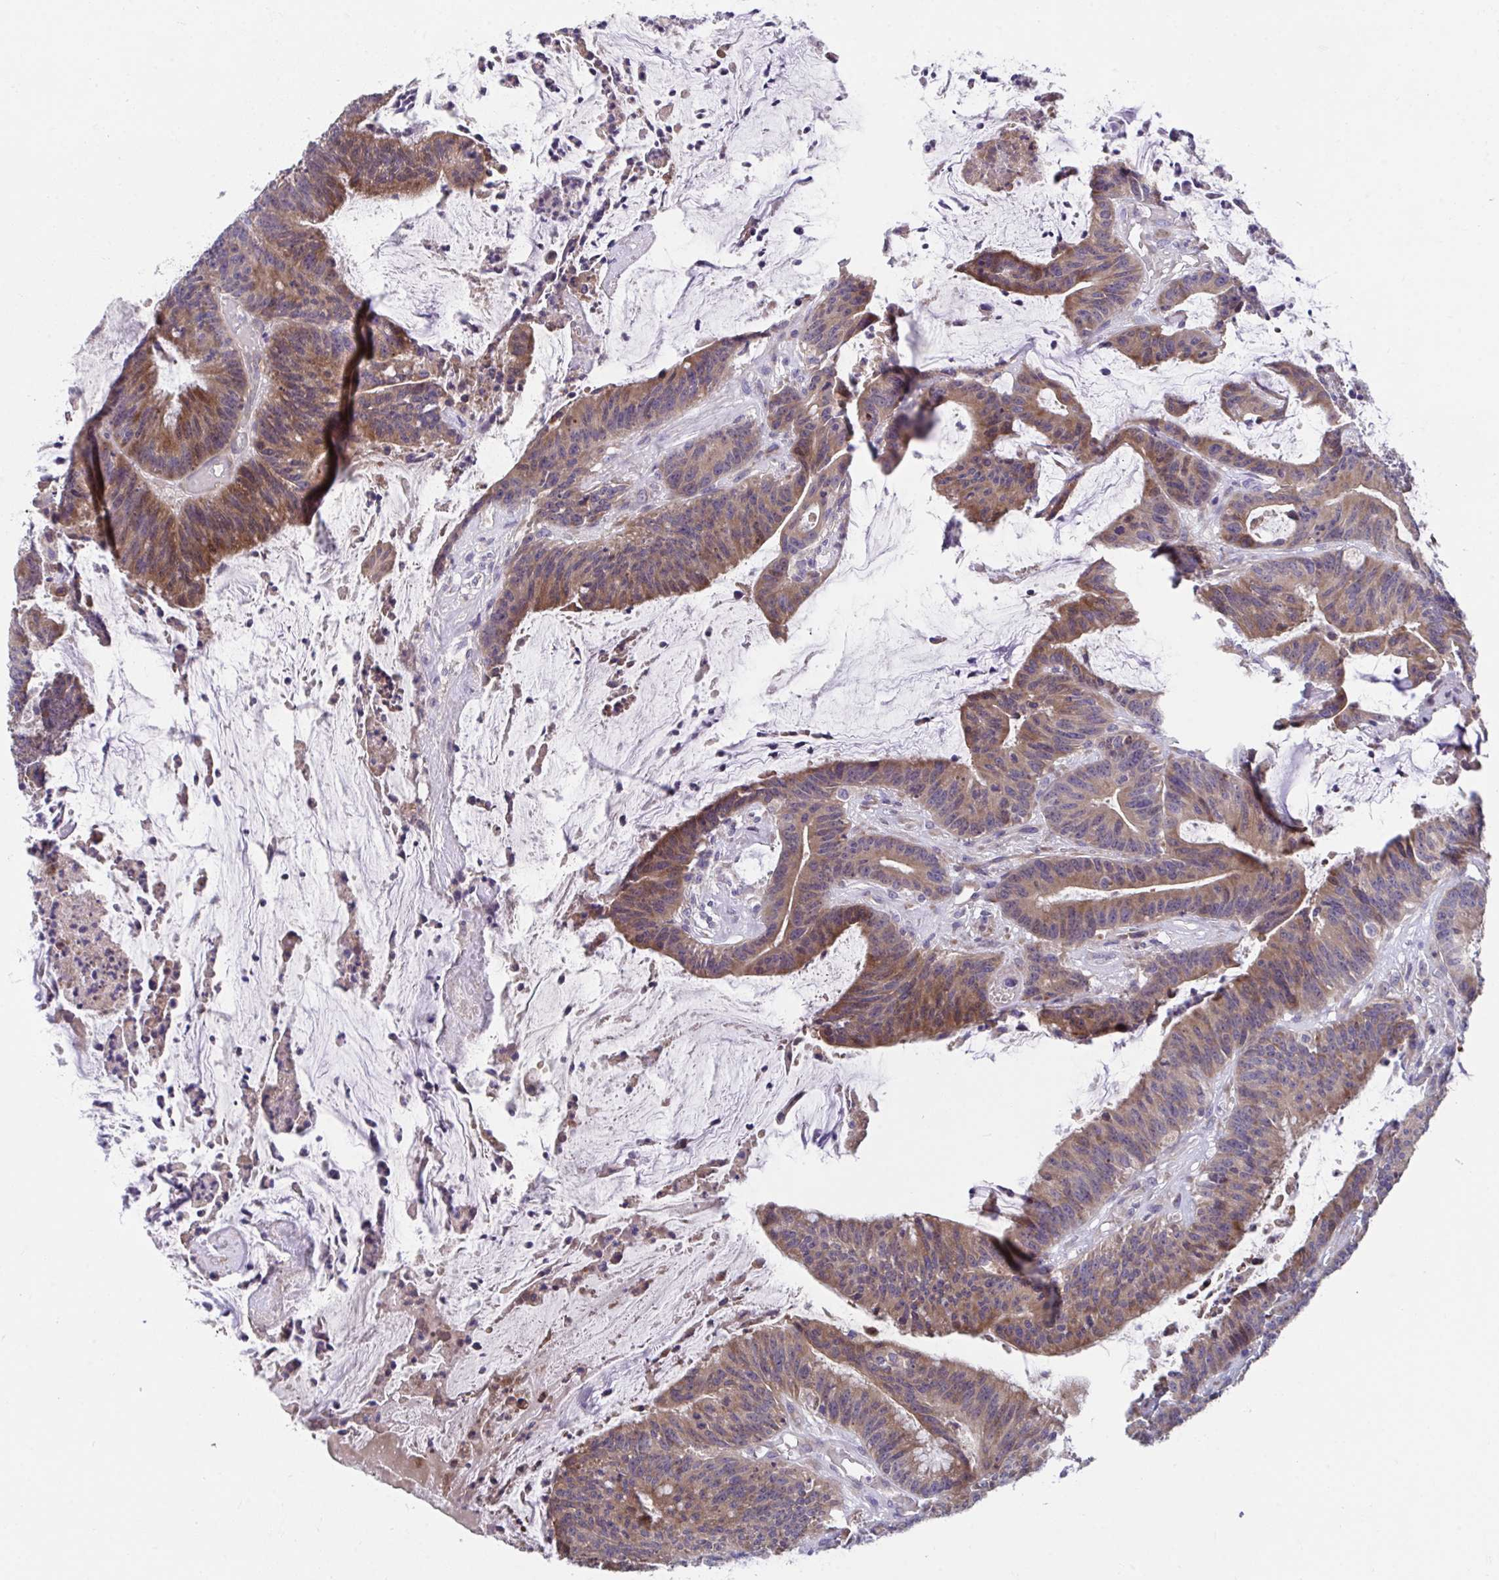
{"staining": {"intensity": "moderate", "quantity": "25%-75%", "location": "cytoplasmic/membranous"}, "tissue": "colorectal cancer", "cell_type": "Tumor cells", "image_type": "cancer", "snomed": [{"axis": "morphology", "description": "Adenocarcinoma, NOS"}, {"axis": "topography", "description": "Colon"}], "caption": "Colorectal adenocarcinoma tissue exhibits moderate cytoplasmic/membranous expression in about 25%-75% of tumor cells, visualized by immunohistochemistry.", "gene": "SUSD4", "patient": {"sex": "female", "age": 78}}